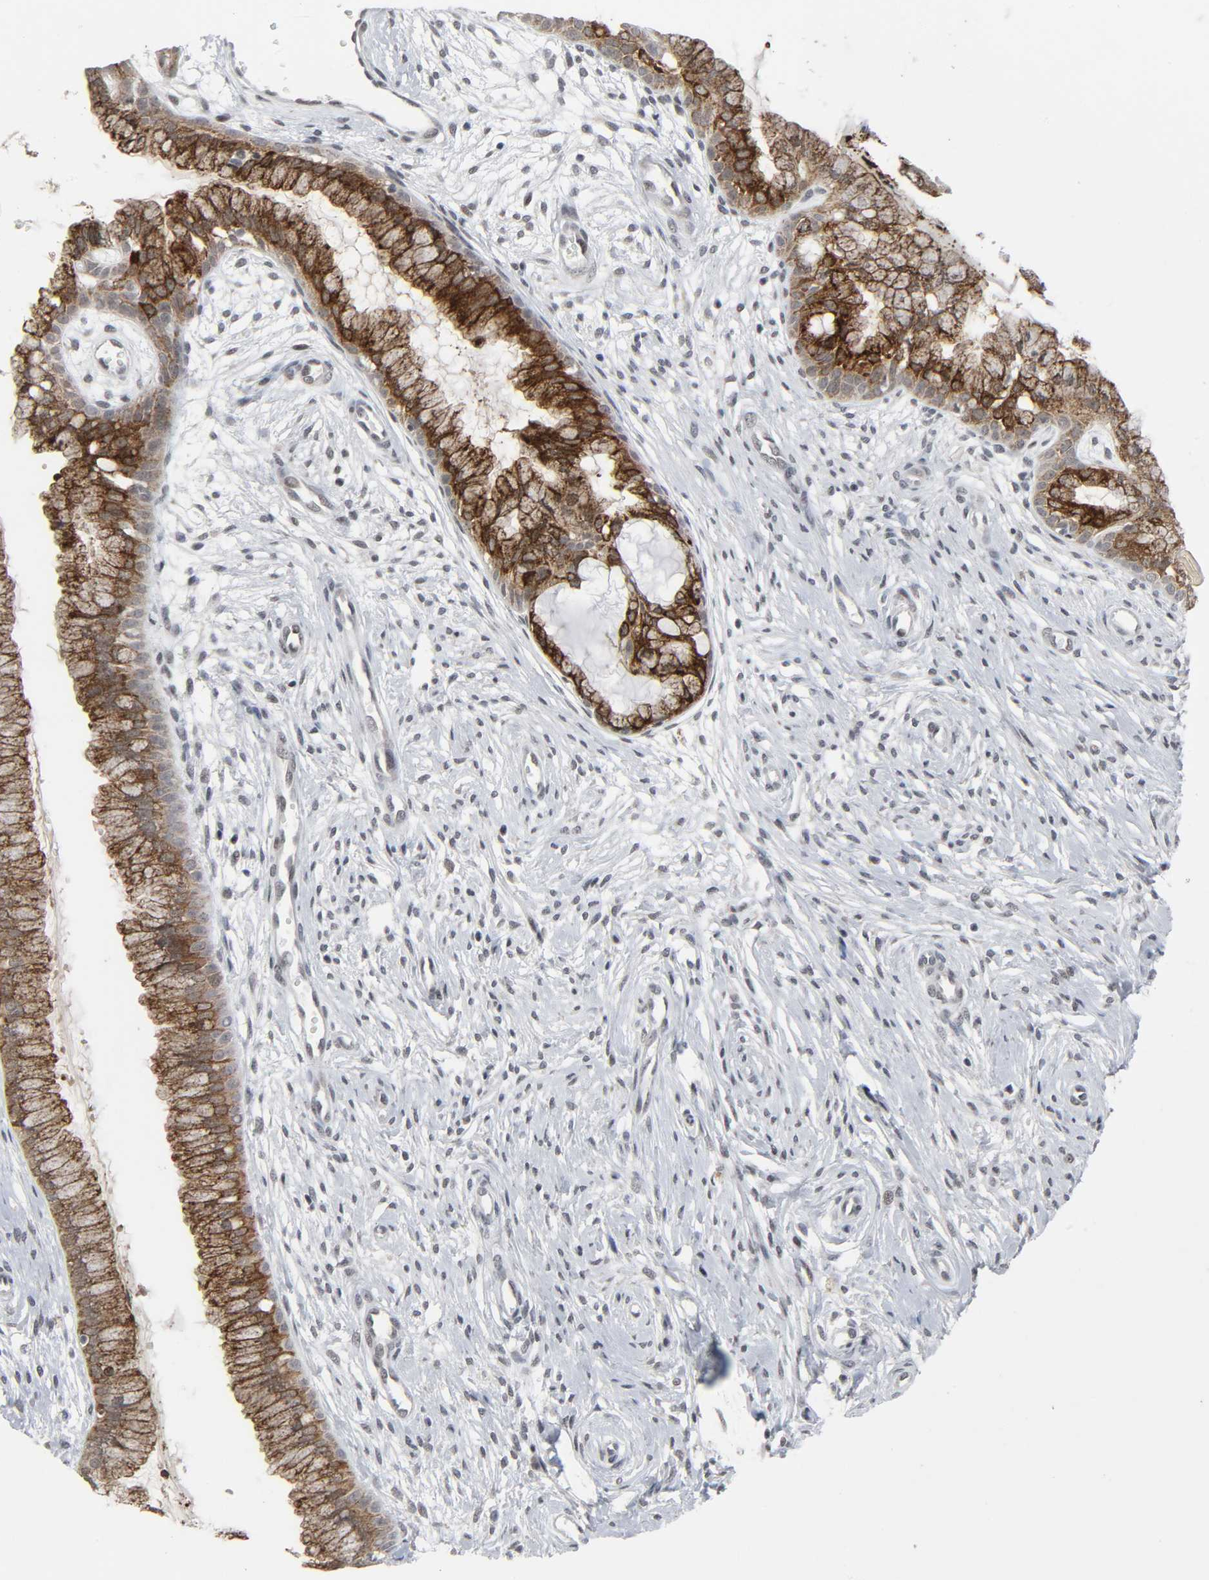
{"staining": {"intensity": "strong", "quantity": ">75%", "location": "cytoplasmic/membranous"}, "tissue": "cervix", "cell_type": "Glandular cells", "image_type": "normal", "snomed": [{"axis": "morphology", "description": "Normal tissue, NOS"}, {"axis": "topography", "description": "Cervix"}], "caption": "Approximately >75% of glandular cells in benign human cervix reveal strong cytoplasmic/membranous protein positivity as visualized by brown immunohistochemical staining.", "gene": "MUC1", "patient": {"sex": "female", "age": 39}}